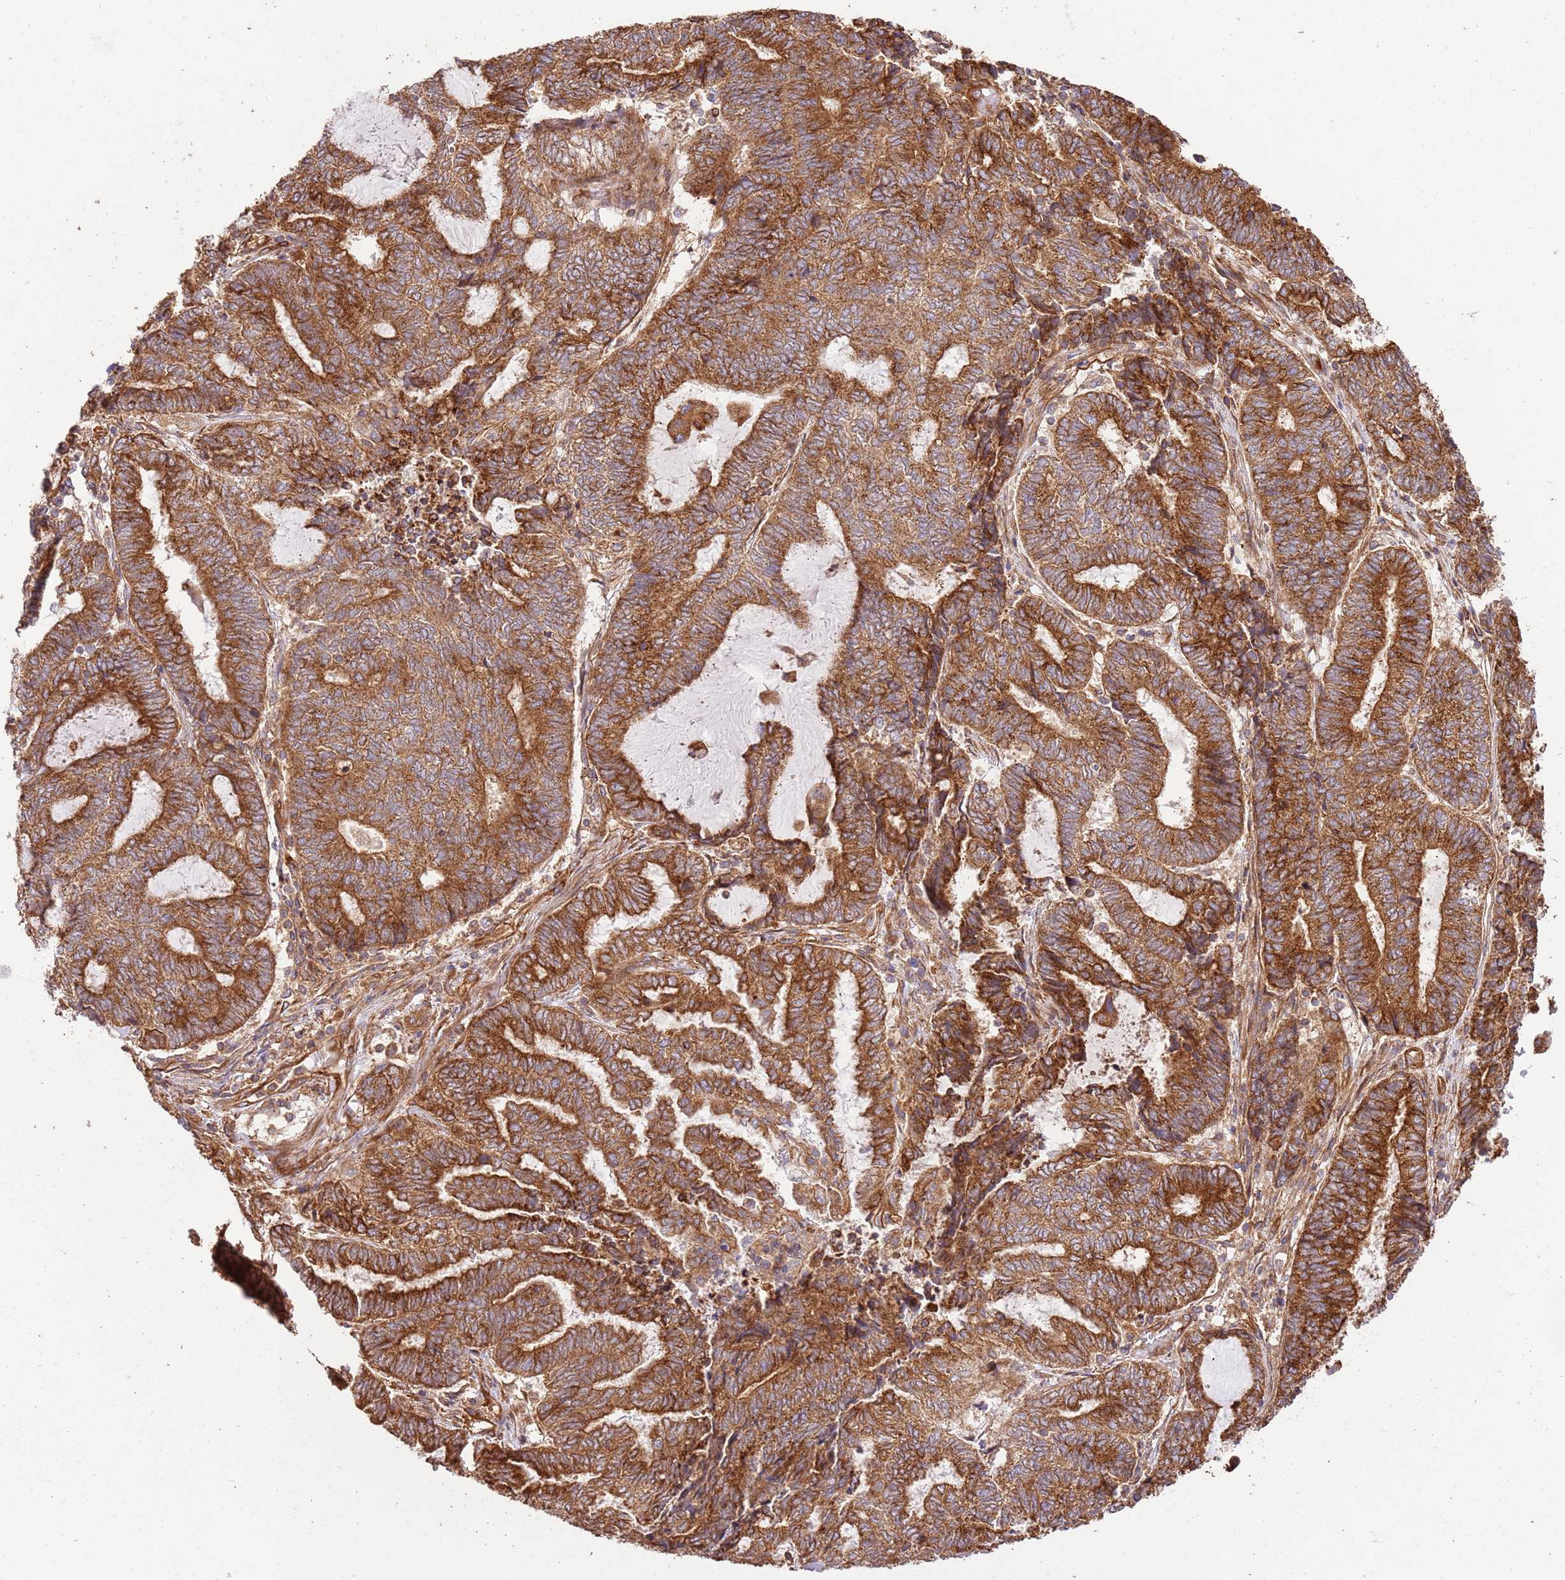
{"staining": {"intensity": "strong", "quantity": ">75%", "location": "cytoplasmic/membranous"}, "tissue": "endometrial cancer", "cell_type": "Tumor cells", "image_type": "cancer", "snomed": [{"axis": "morphology", "description": "Adenocarcinoma, NOS"}, {"axis": "topography", "description": "Uterus"}, {"axis": "topography", "description": "Endometrium"}], "caption": "Strong cytoplasmic/membranous protein expression is present in about >75% of tumor cells in endometrial adenocarcinoma.", "gene": "ZBTB39", "patient": {"sex": "female", "age": 70}}